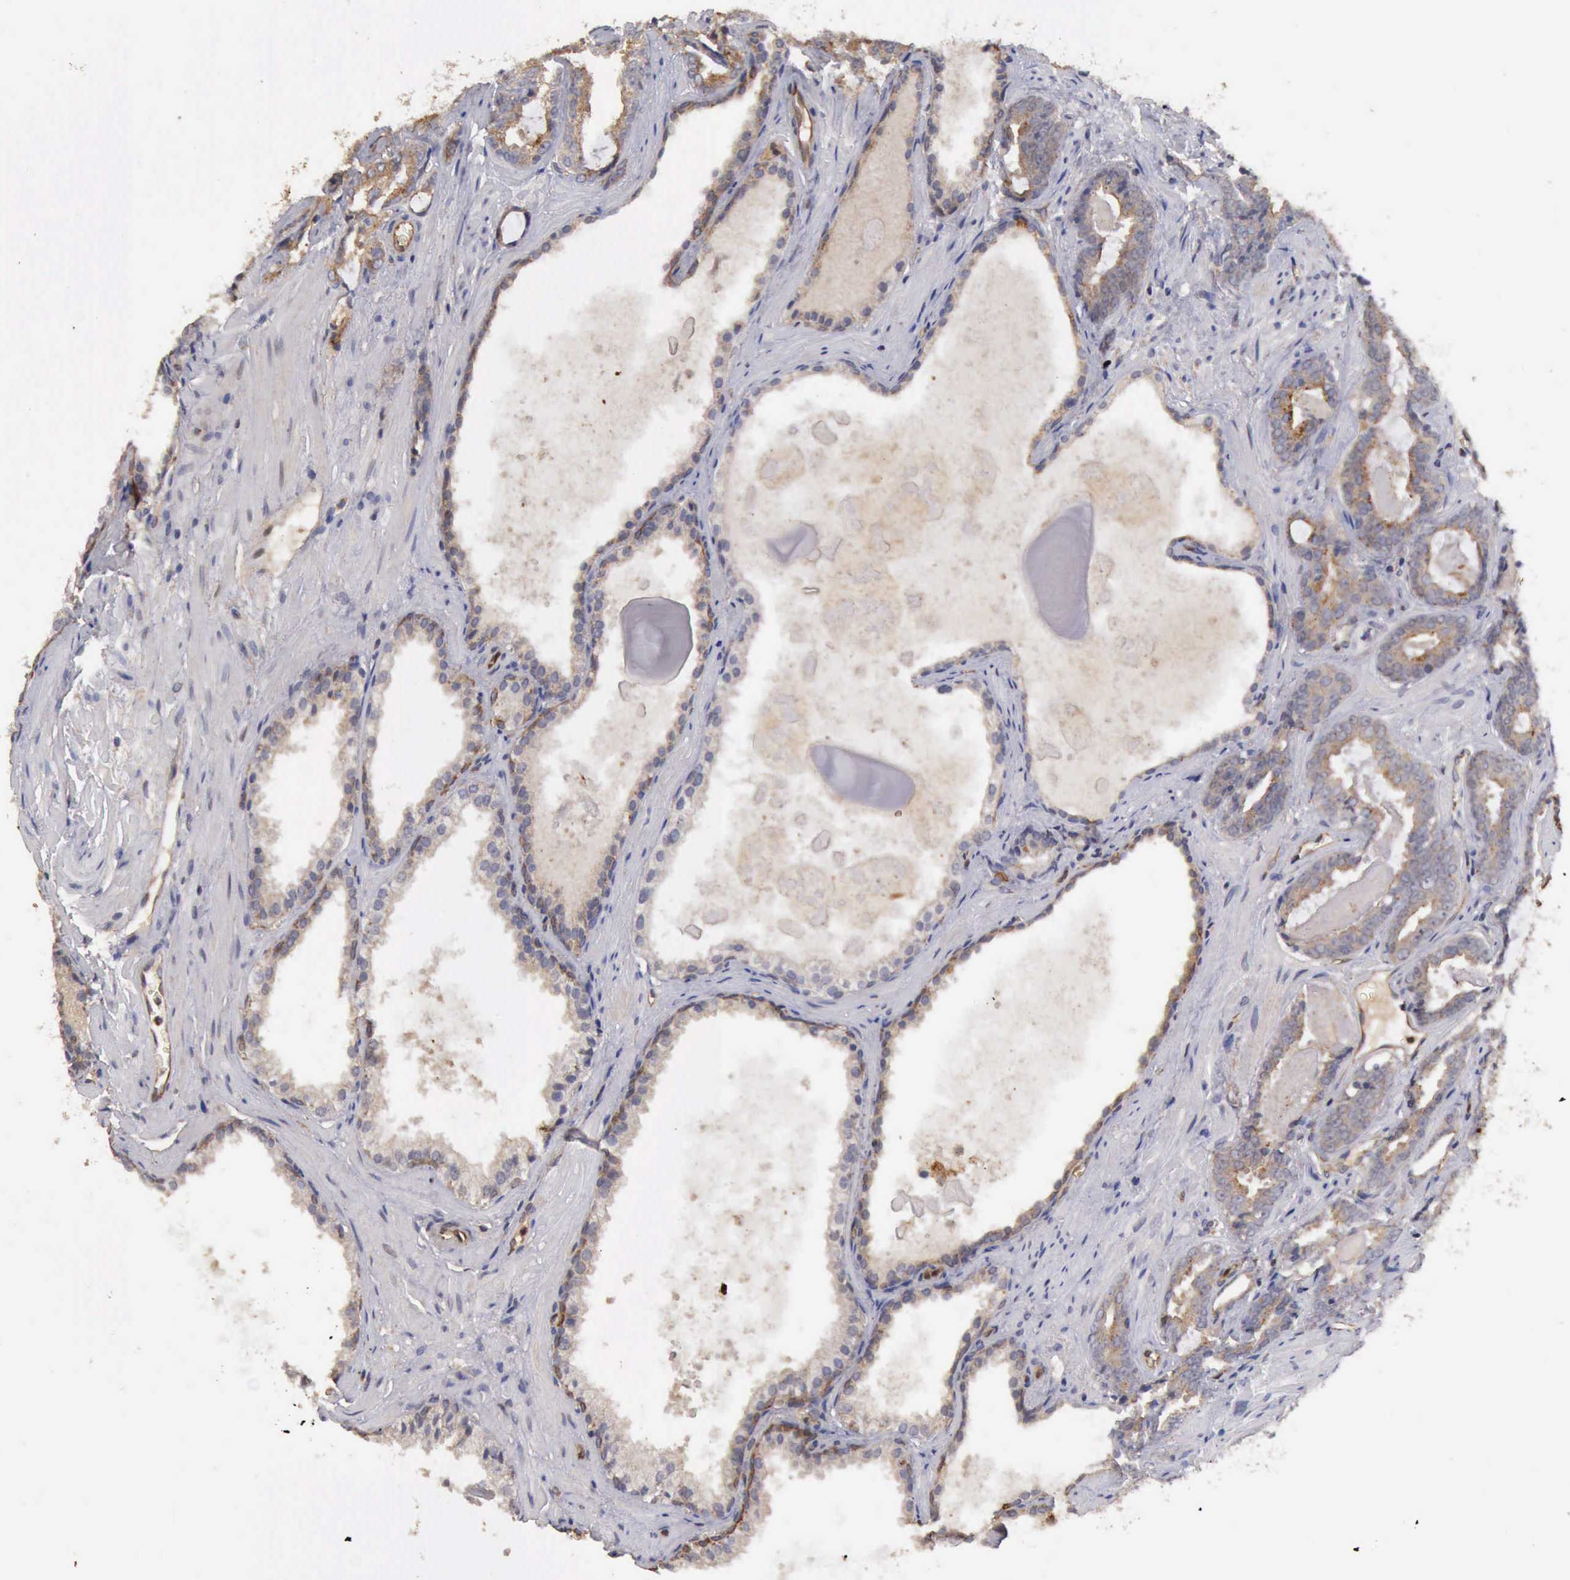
{"staining": {"intensity": "negative", "quantity": "none", "location": "none"}, "tissue": "prostate cancer", "cell_type": "Tumor cells", "image_type": "cancer", "snomed": [{"axis": "morphology", "description": "Adenocarcinoma, Medium grade"}, {"axis": "topography", "description": "Prostate"}], "caption": "DAB immunohistochemical staining of prostate cancer reveals no significant staining in tumor cells.", "gene": "BMX", "patient": {"sex": "male", "age": 64}}